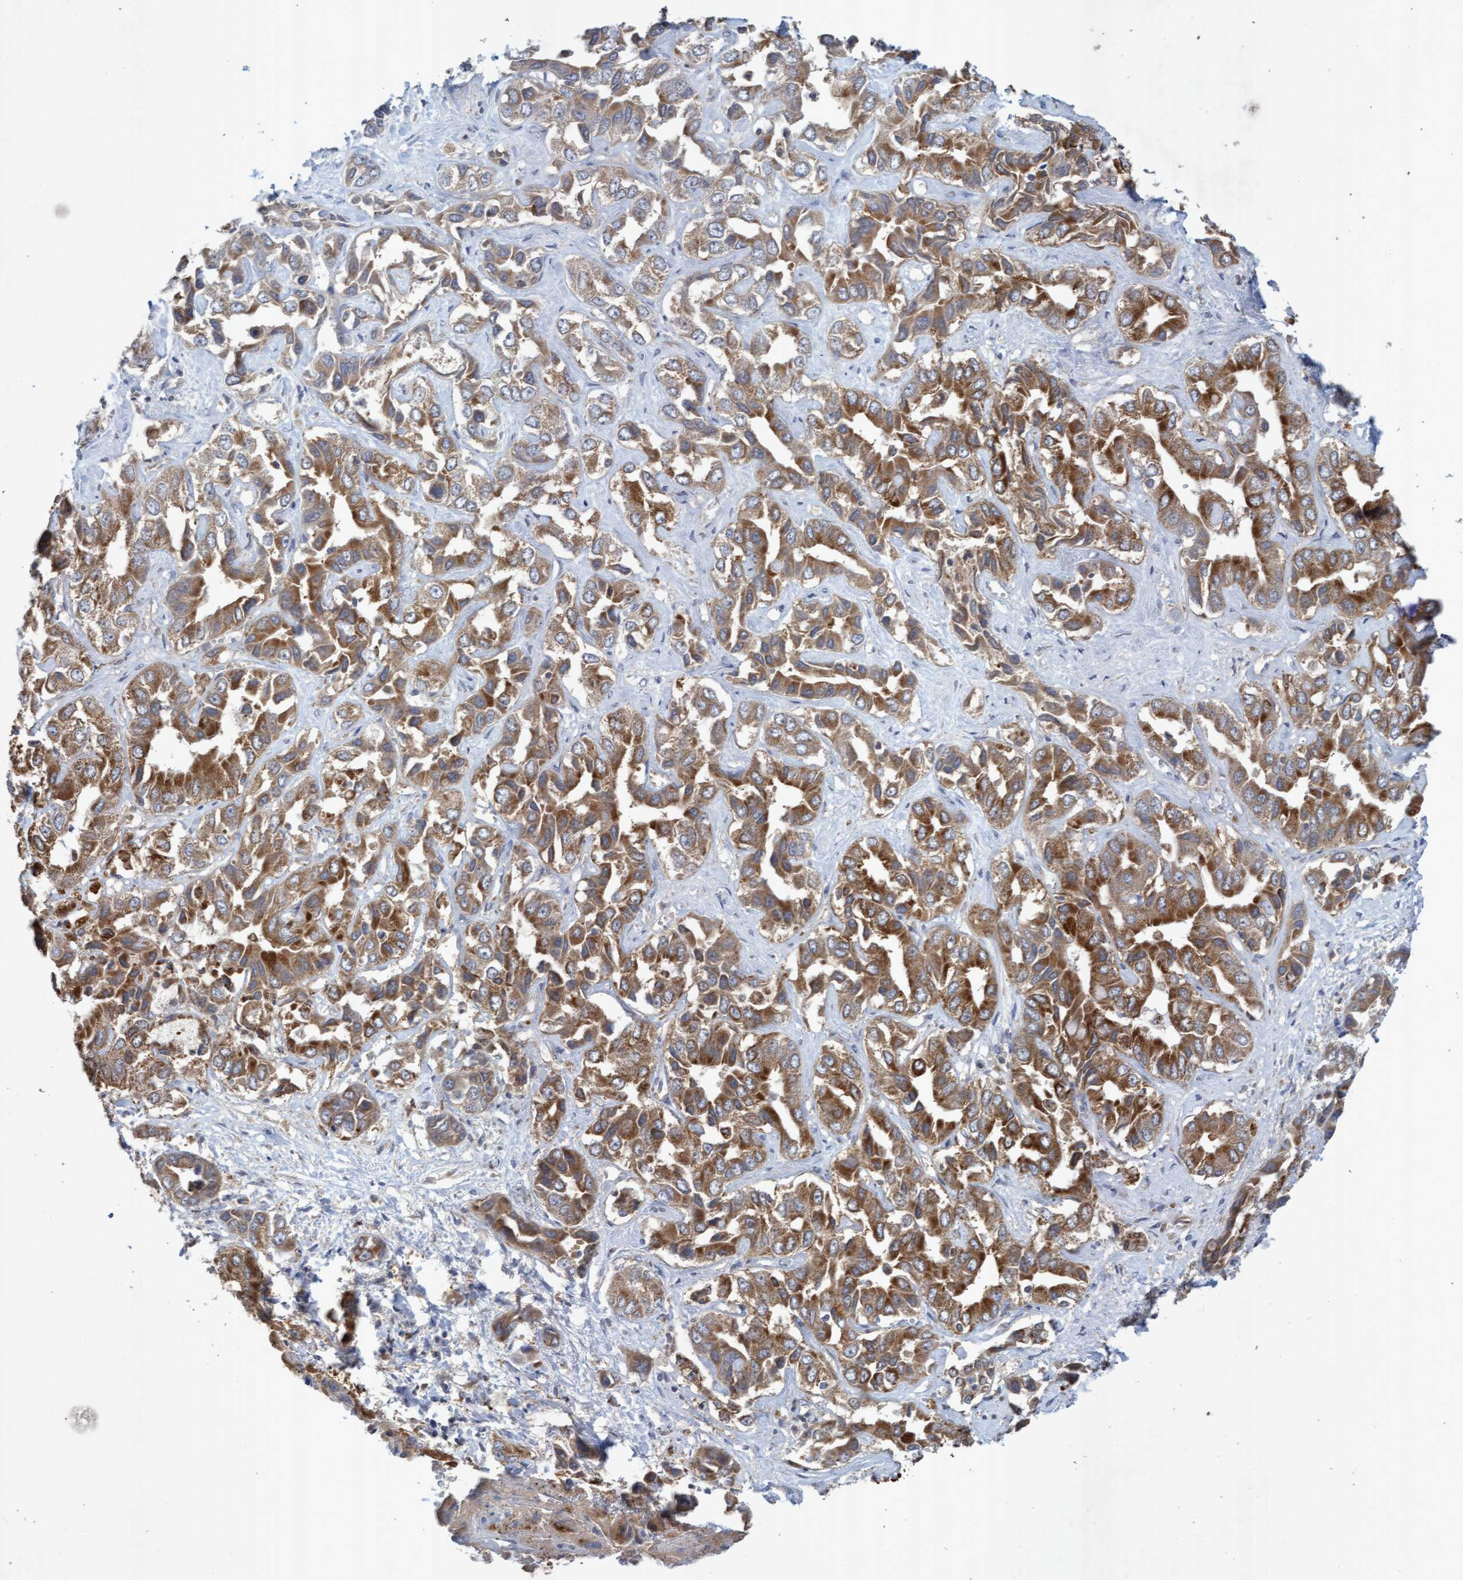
{"staining": {"intensity": "moderate", "quantity": ">75%", "location": "cytoplasmic/membranous"}, "tissue": "liver cancer", "cell_type": "Tumor cells", "image_type": "cancer", "snomed": [{"axis": "morphology", "description": "Cholangiocarcinoma"}, {"axis": "topography", "description": "Liver"}], "caption": "There is medium levels of moderate cytoplasmic/membranous staining in tumor cells of liver cancer, as demonstrated by immunohistochemical staining (brown color).", "gene": "ATPAF2", "patient": {"sex": "female", "age": 52}}